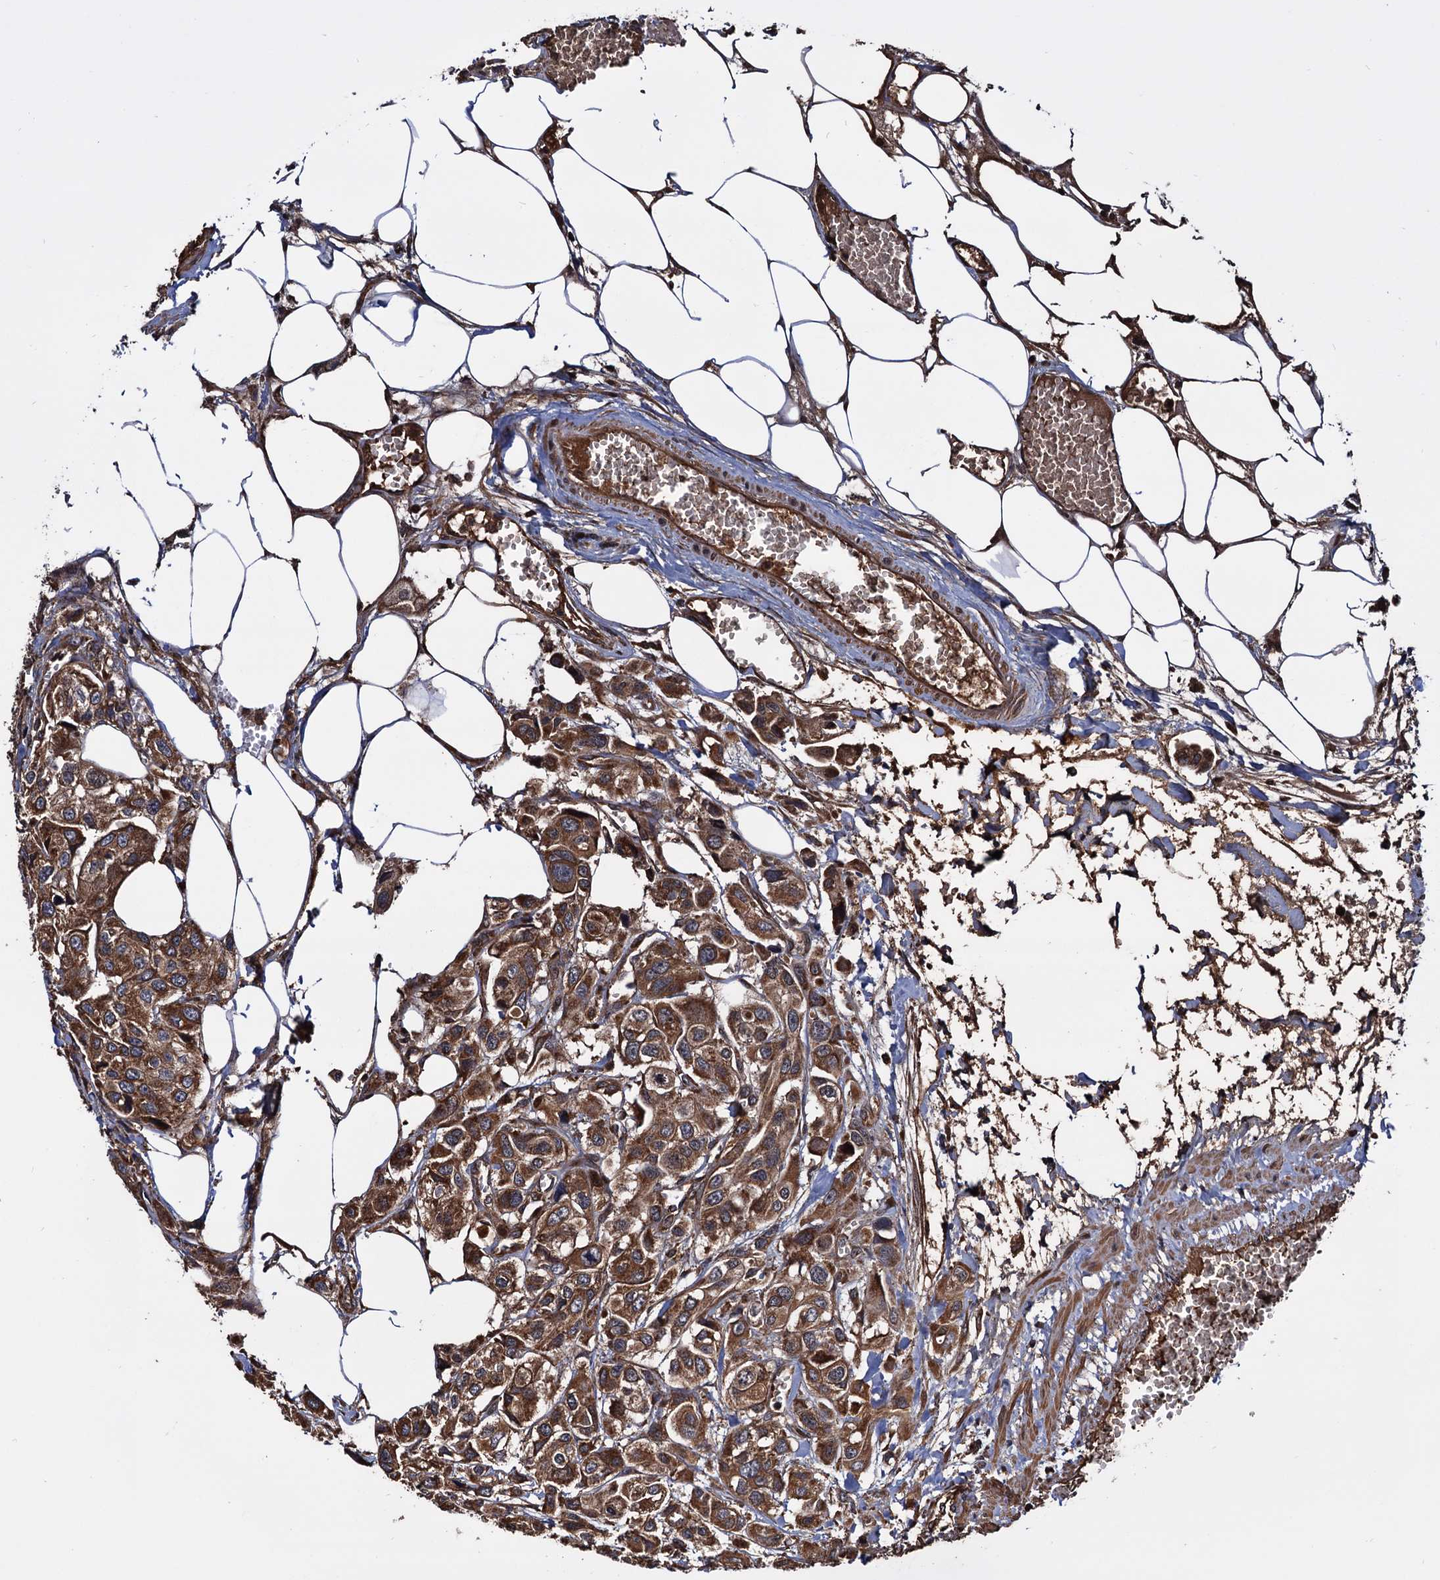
{"staining": {"intensity": "moderate", "quantity": ">75%", "location": "cytoplasmic/membranous"}, "tissue": "urothelial cancer", "cell_type": "Tumor cells", "image_type": "cancer", "snomed": [{"axis": "morphology", "description": "Urothelial carcinoma, High grade"}, {"axis": "topography", "description": "Urinary bladder"}], "caption": "Human urothelial carcinoma (high-grade) stained with a brown dye displays moderate cytoplasmic/membranous positive expression in approximately >75% of tumor cells.", "gene": "MRPL42", "patient": {"sex": "male", "age": 67}}